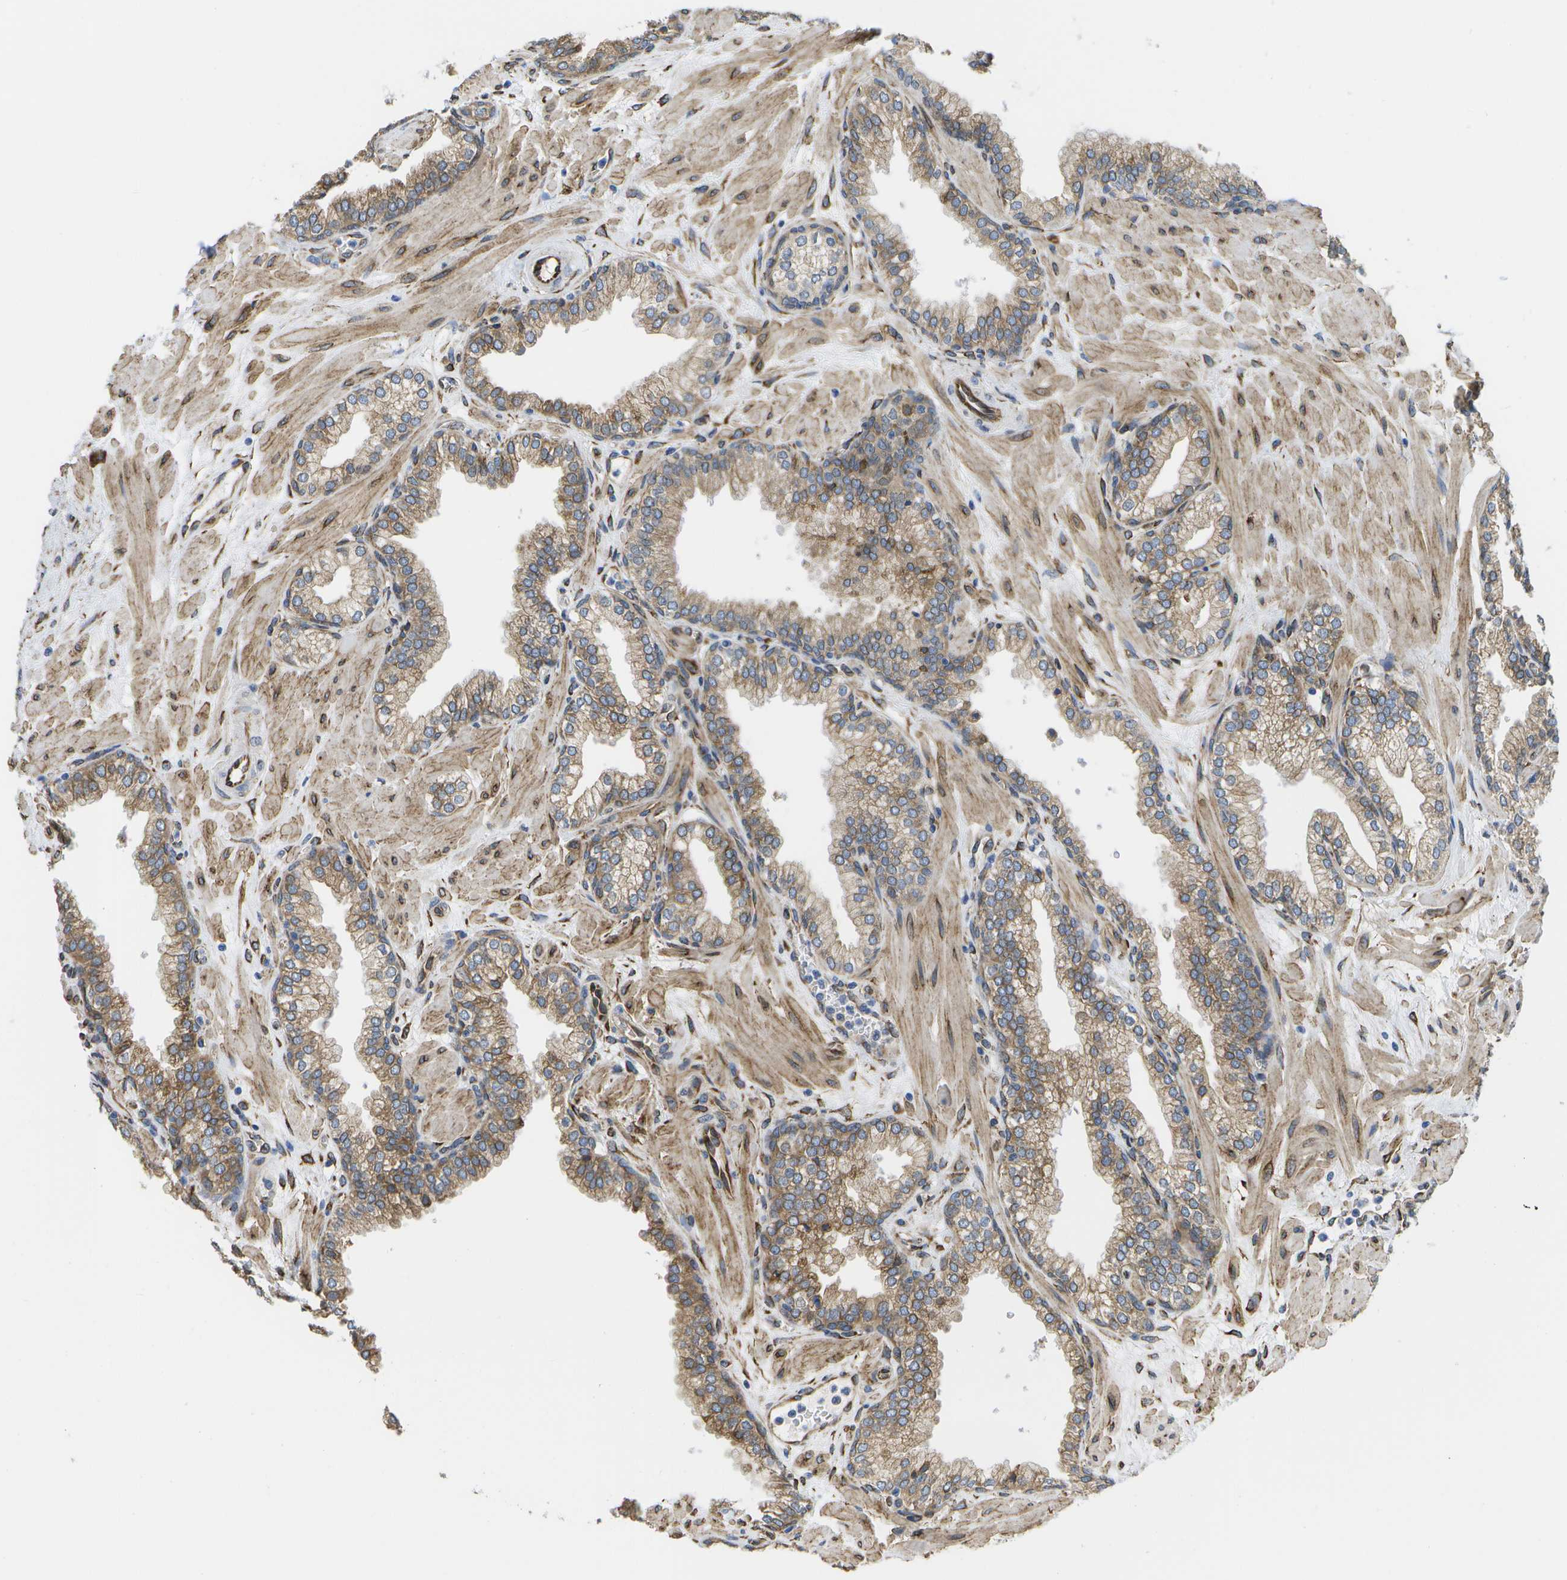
{"staining": {"intensity": "moderate", "quantity": ">75%", "location": "cytoplasmic/membranous"}, "tissue": "prostate", "cell_type": "Glandular cells", "image_type": "normal", "snomed": [{"axis": "morphology", "description": "Normal tissue, NOS"}, {"axis": "morphology", "description": "Urothelial carcinoma, Low grade"}, {"axis": "topography", "description": "Urinary bladder"}, {"axis": "topography", "description": "Prostate"}], "caption": "Immunohistochemistry of normal human prostate reveals medium levels of moderate cytoplasmic/membranous positivity in approximately >75% of glandular cells.", "gene": "ZDHHC17", "patient": {"sex": "male", "age": 60}}